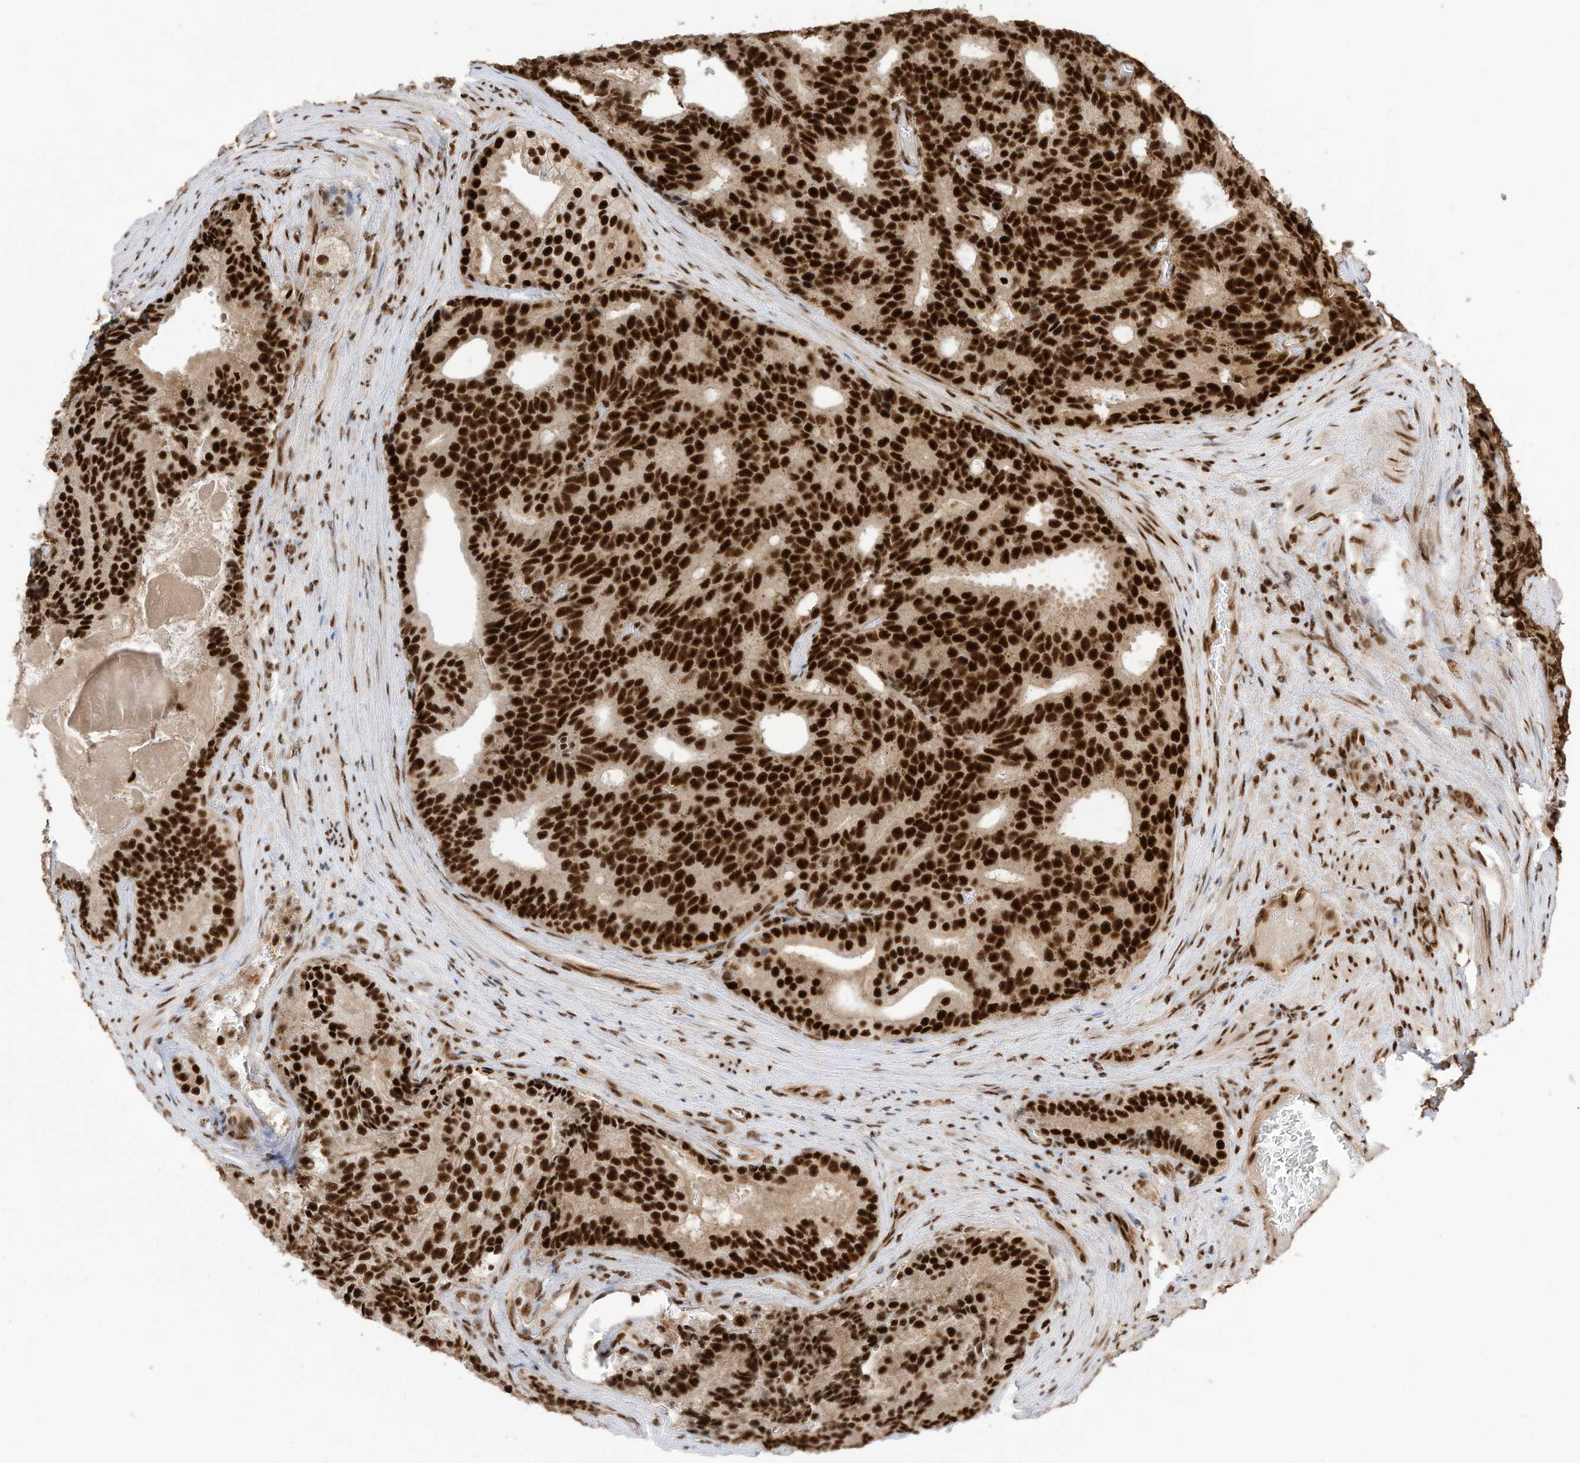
{"staining": {"intensity": "strong", "quantity": ">75%", "location": "nuclear"}, "tissue": "prostate cancer", "cell_type": "Tumor cells", "image_type": "cancer", "snomed": [{"axis": "morphology", "description": "Adenocarcinoma, Low grade"}, {"axis": "topography", "description": "Prostate"}], "caption": "A high amount of strong nuclear staining is present in approximately >75% of tumor cells in prostate cancer tissue.", "gene": "SF3A3", "patient": {"sex": "male", "age": 71}}